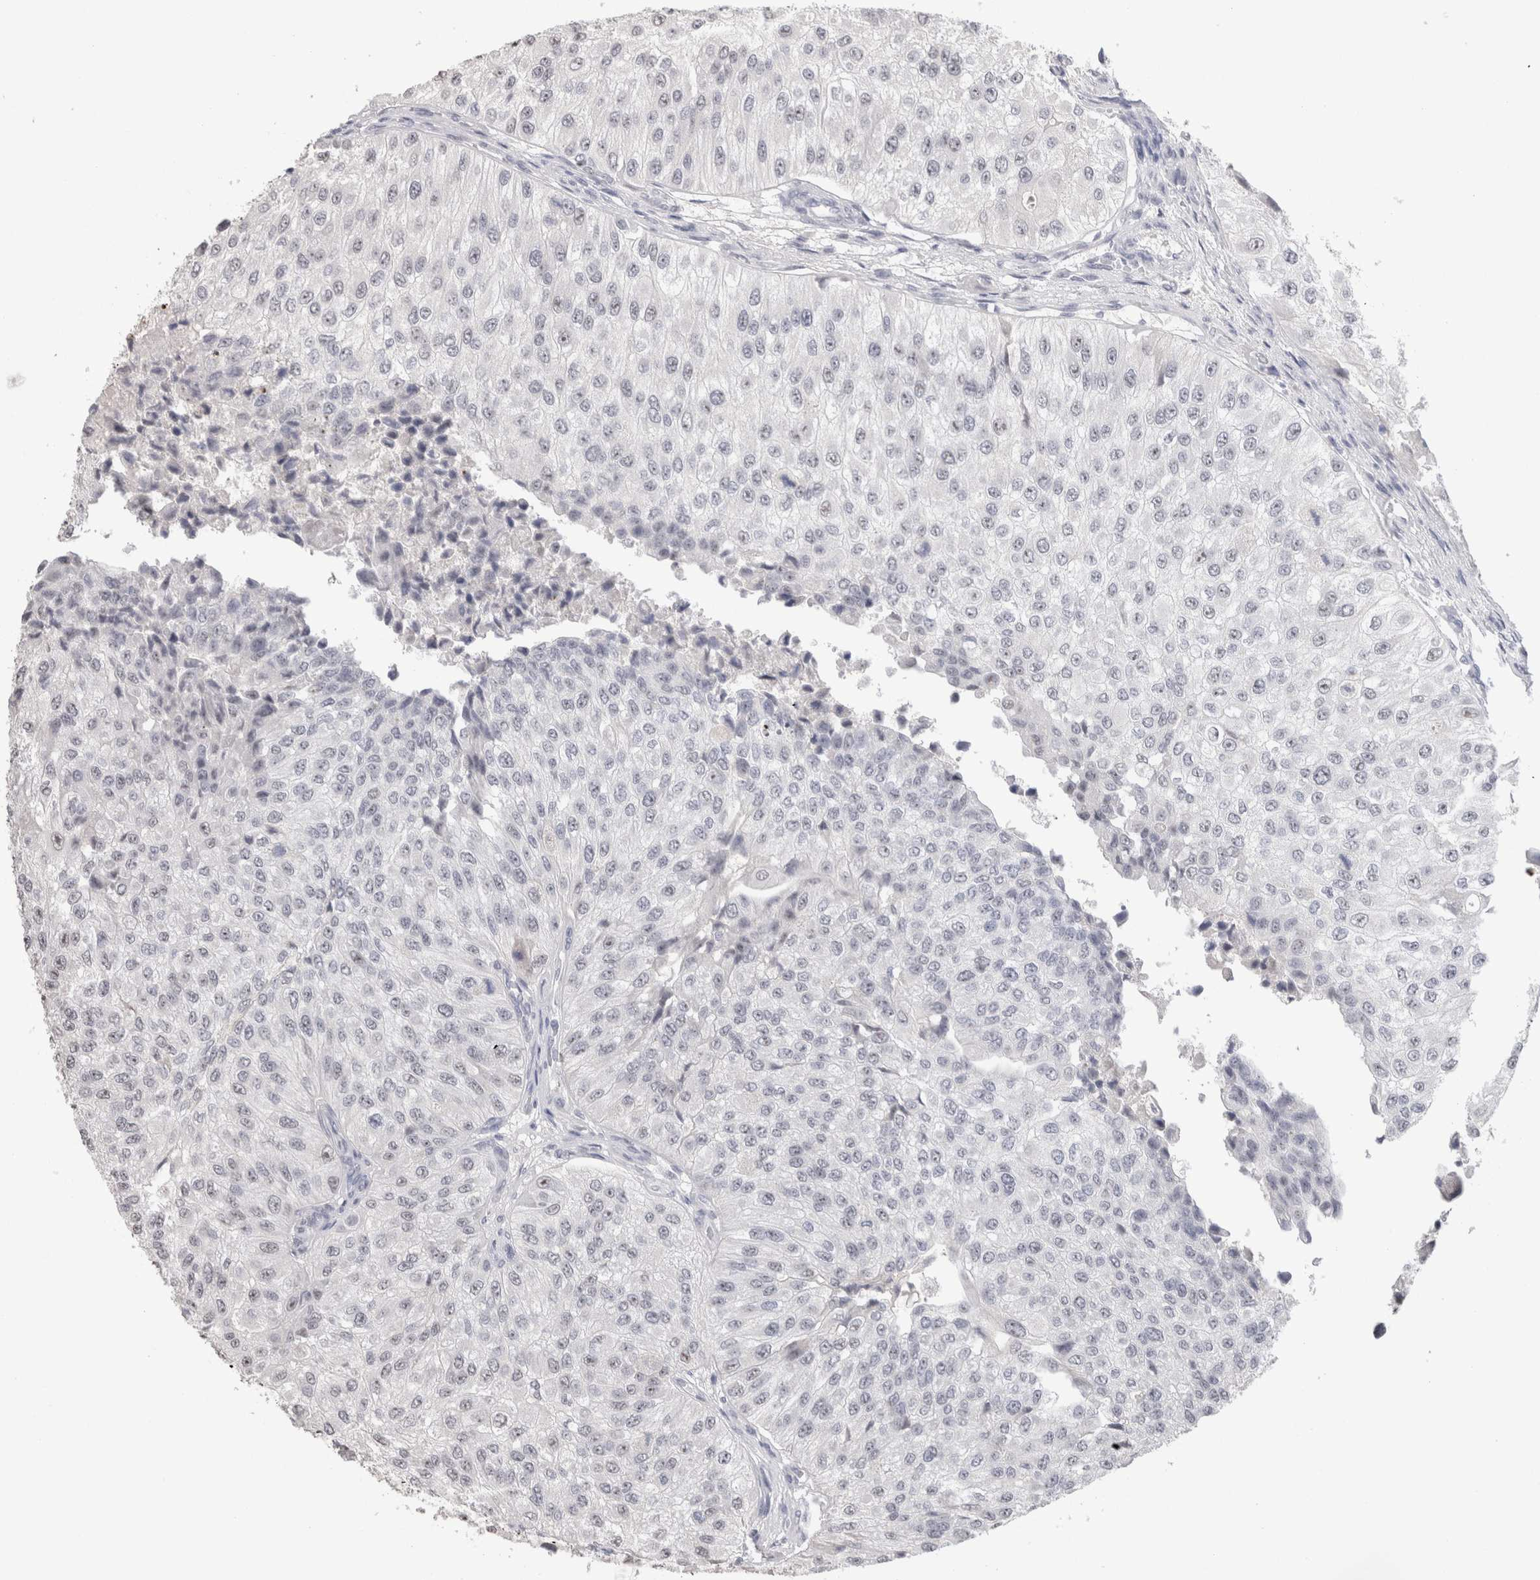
{"staining": {"intensity": "negative", "quantity": "none", "location": "none"}, "tissue": "urothelial cancer", "cell_type": "Tumor cells", "image_type": "cancer", "snomed": [{"axis": "morphology", "description": "Urothelial carcinoma, High grade"}, {"axis": "topography", "description": "Kidney"}, {"axis": "topography", "description": "Urinary bladder"}], "caption": "High magnification brightfield microscopy of urothelial cancer stained with DAB (3,3'-diaminobenzidine) (brown) and counterstained with hematoxylin (blue): tumor cells show no significant positivity. (DAB immunohistochemistry with hematoxylin counter stain).", "gene": "CADM3", "patient": {"sex": "male", "age": 77}}